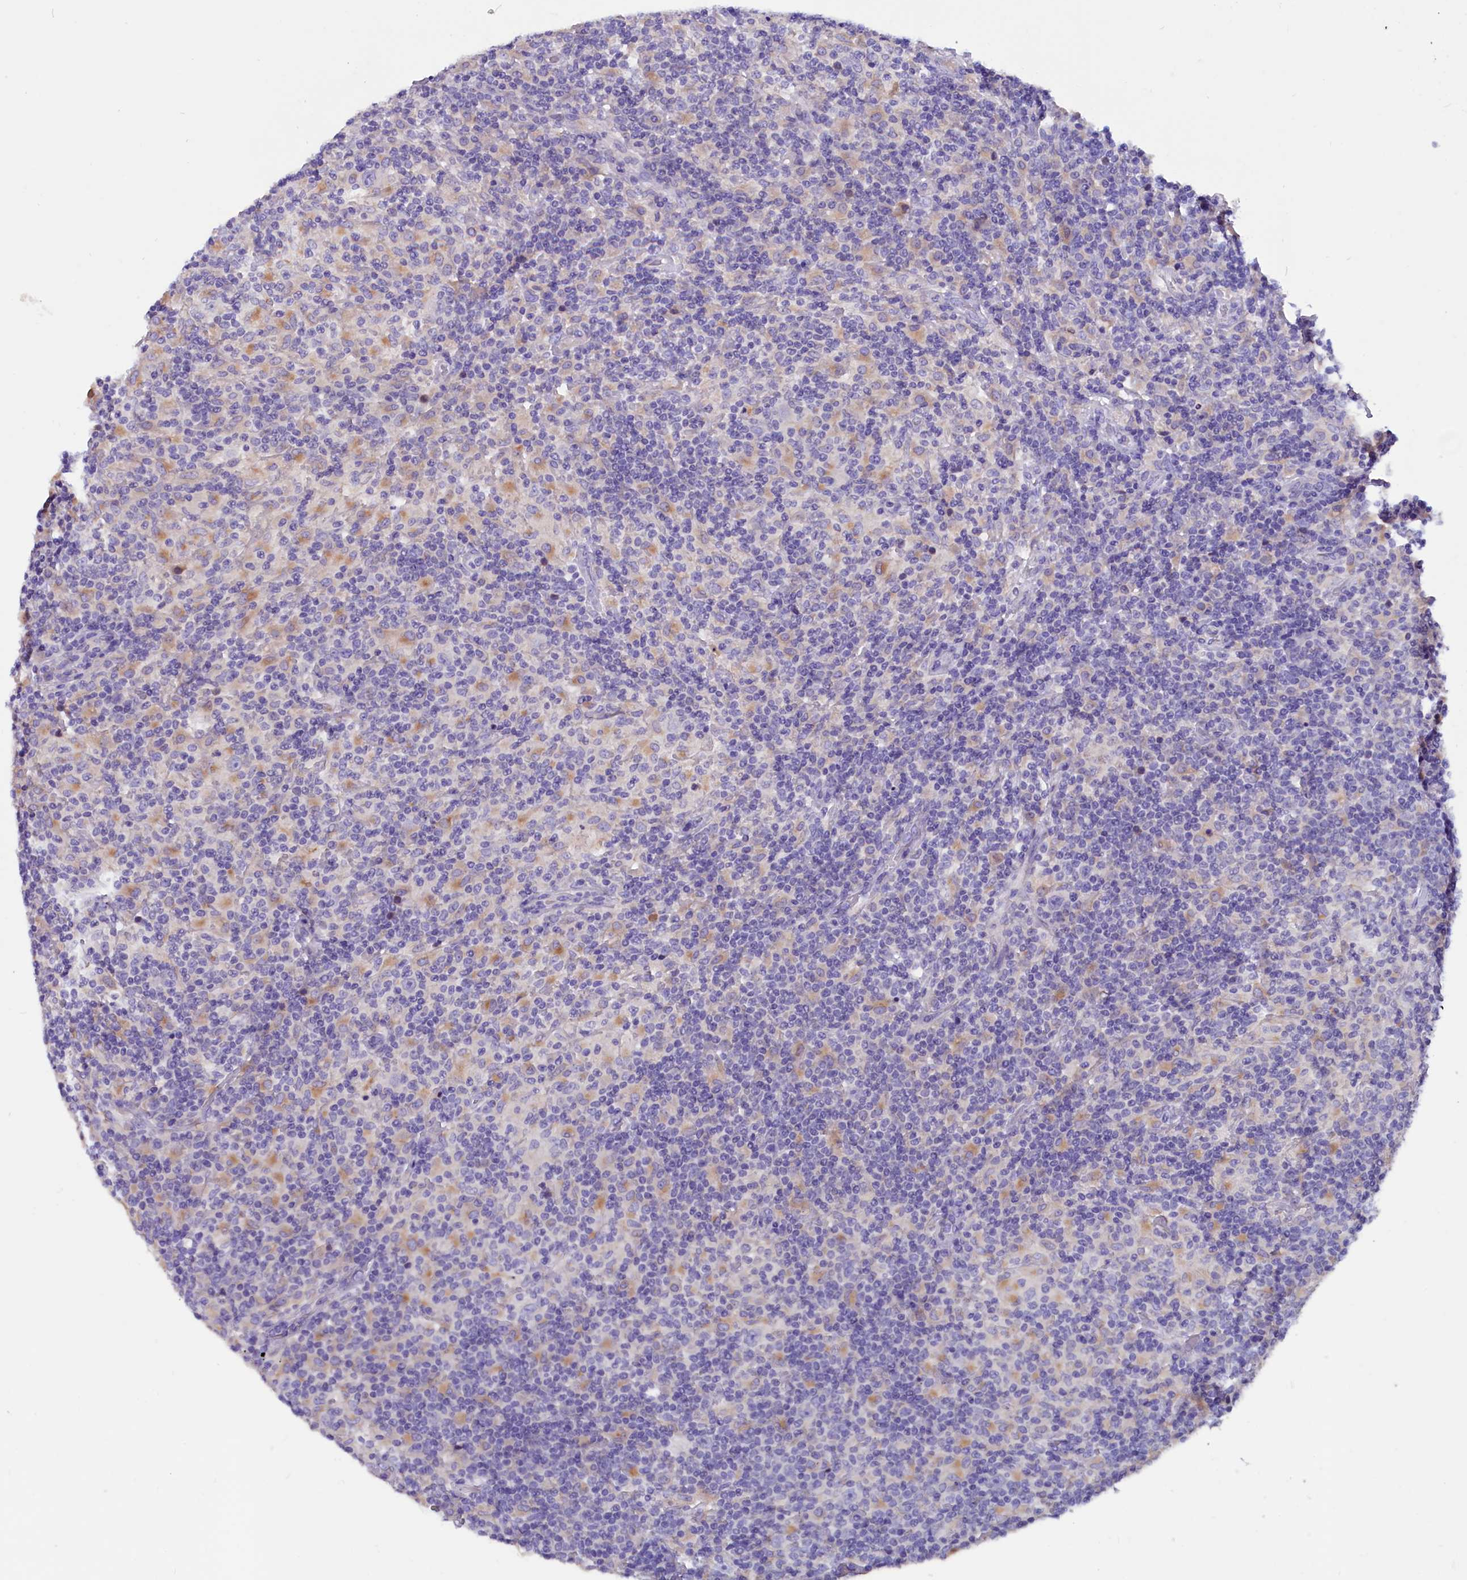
{"staining": {"intensity": "negative", "quantity": "none", "location": "none"}, "tissue": "lymphoma", "cell_type": "Tumor cells", "image_type": "cancer", "snomed": [{"axis": "morphology", "description": "Hodgkin's disease, NOS"}, {"axis": "topography", "description": "Lymph node"}], "caption": "Immunohistochemistry histopathology image of neoplastic tissue: human lymphoma stained with DAB (3,3'-diaminobenzidine) demonstrates no significant protein positivity in tumor cells. Brightfield microscopy of IHC stained with DAB (brown) and hematoxylin (blue), captured at high magnification.", "gene": "CCBE1", "patient": {"sex": "male", "age": 70}}